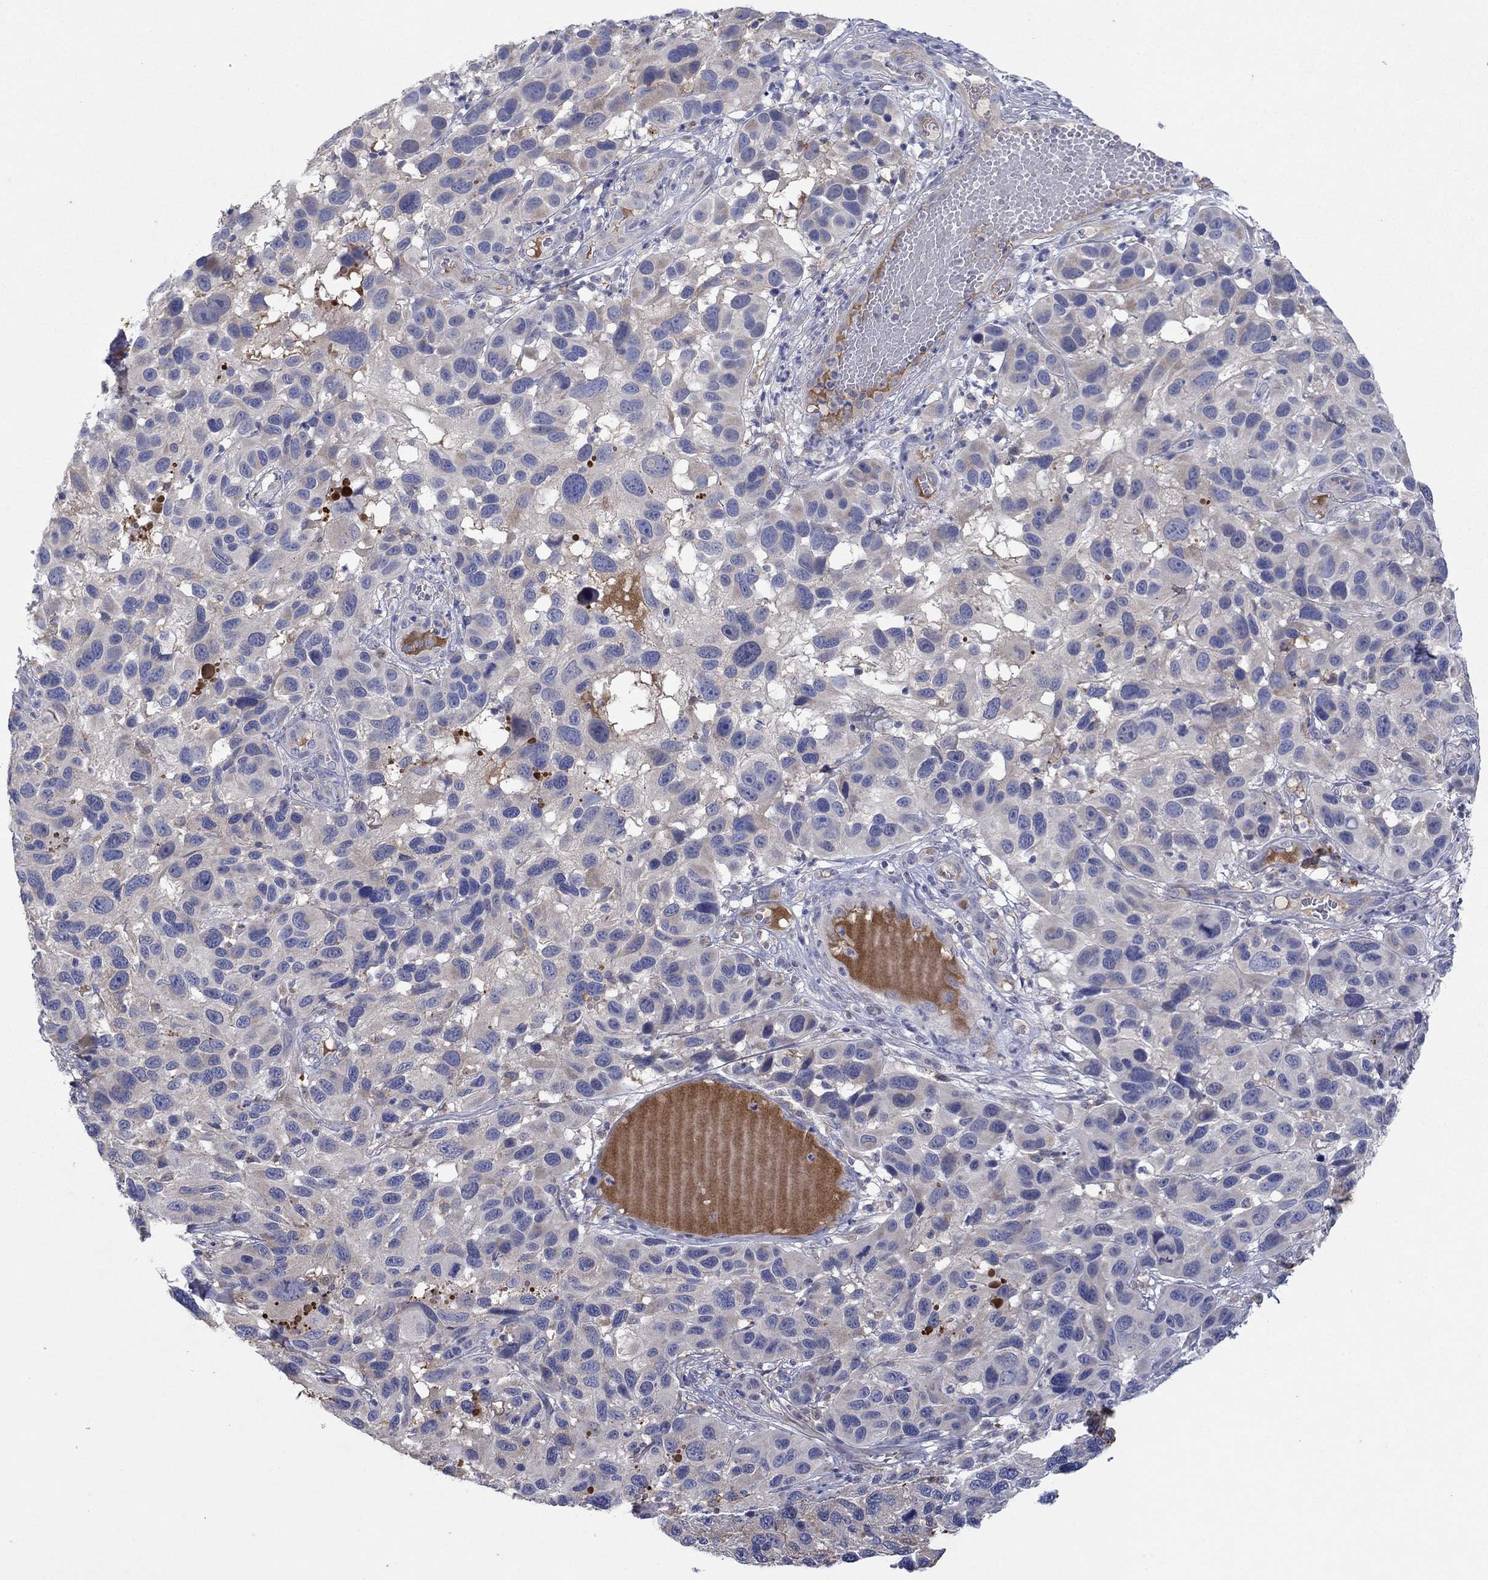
{"staining": {"intensity": "negative", "quantity": "none", "location": "none"}, "tissue": "melanoma", "cell_type": "Tumor cells", "image_type": "cancer", "snomed": [{"axis": "morphology", "description": "Malignant melanoma, NOS"}, {"axis": "topography", "description": "Skin"}], "caption": "Tumor cells show no significant protein staining in melanoma.", "gene": "PLCL2", "patient": {"sex": "male", "age": 53}}